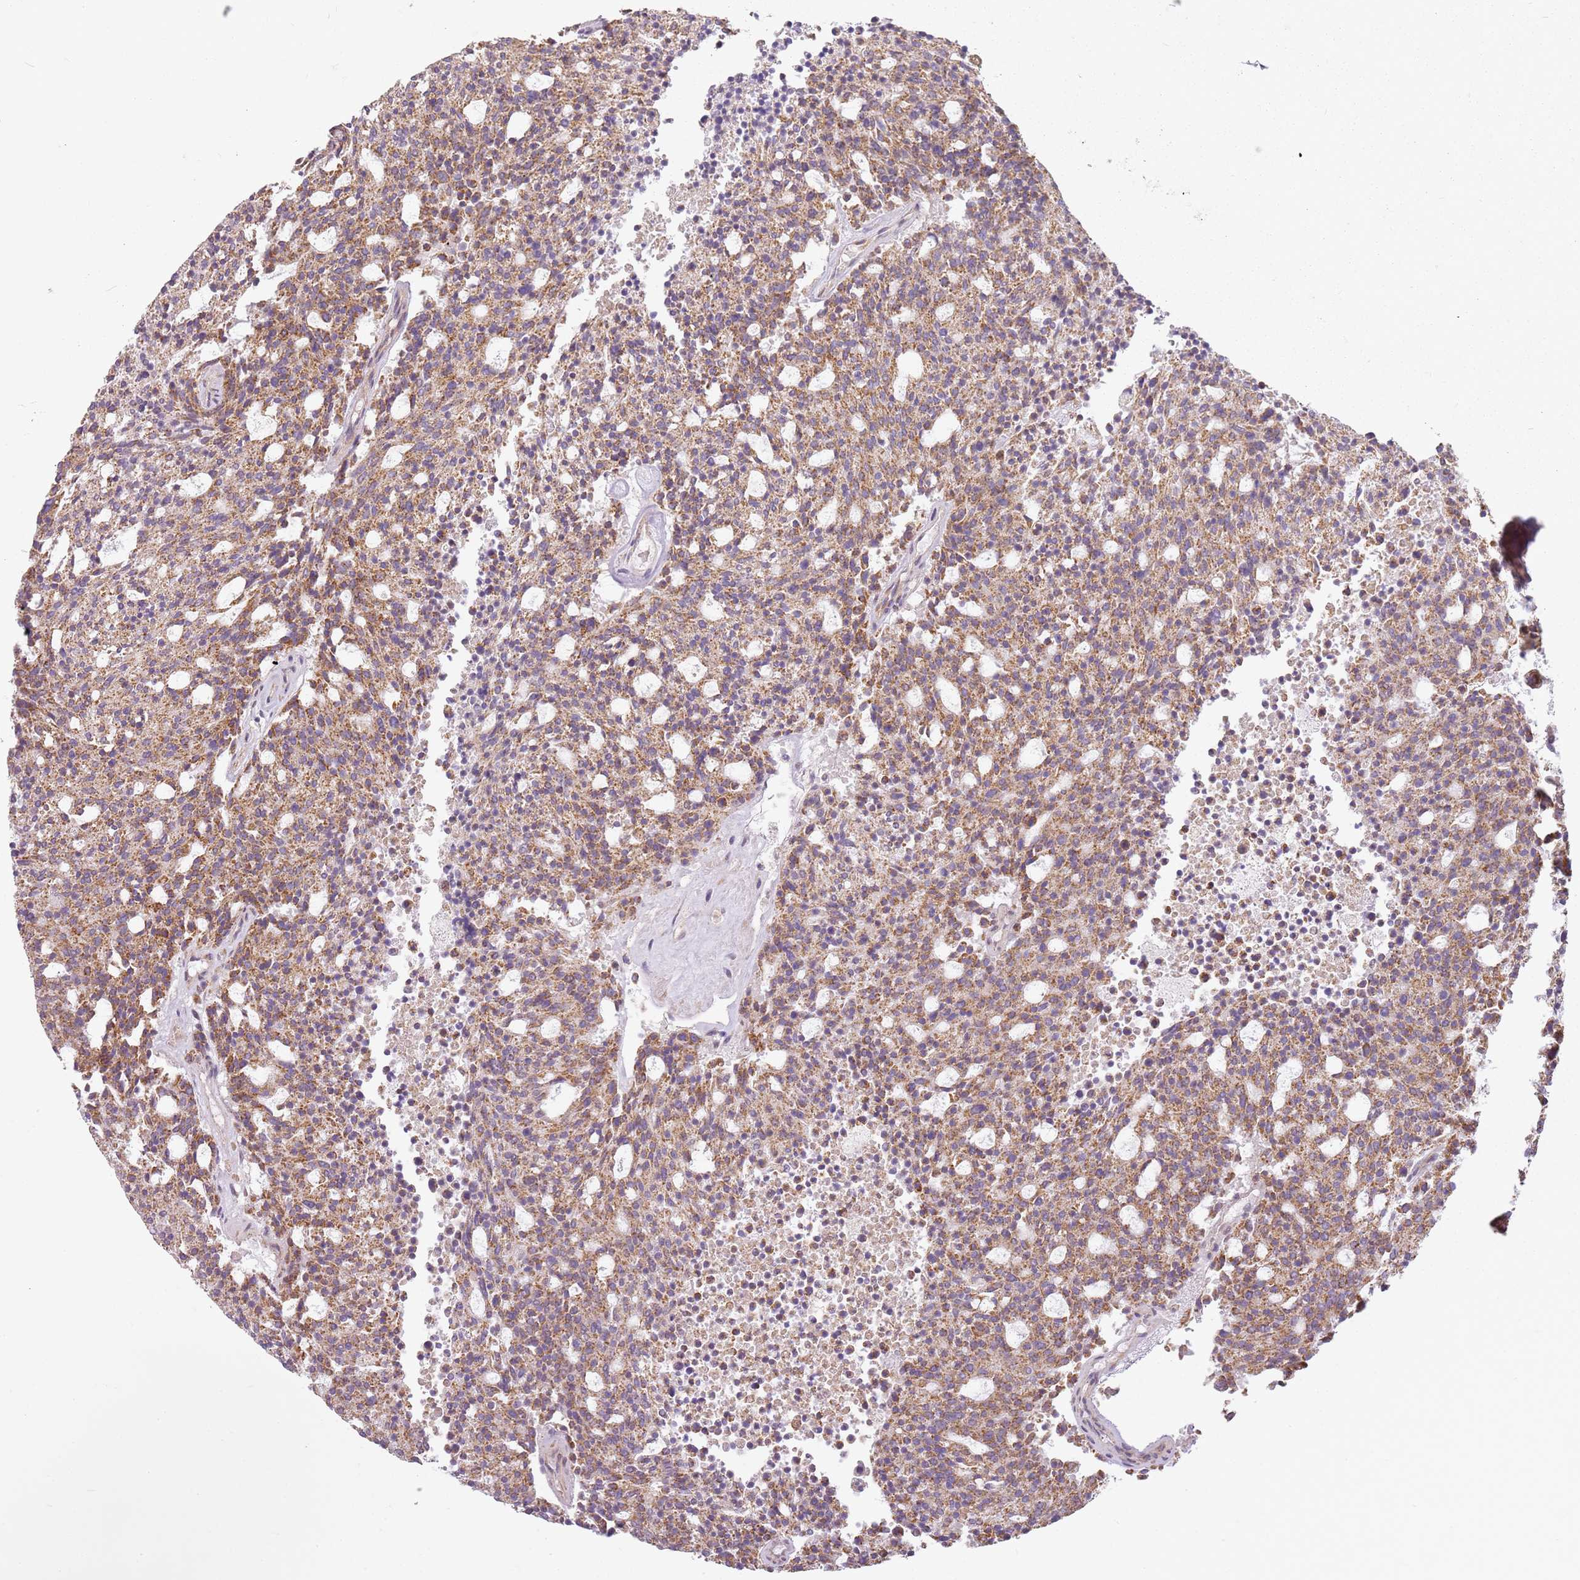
{"staining": {"intensity": "moderate", "quantity": ">75%", "location": "cytoplasmic/membranous"}, "tissue": "carcinoid", "cell_type": "Tumor cells", "image_type": "cancer", "snomed": [{"axis": "morphology", "description": "Carcinoid, malignant, NOS"}, {"axis": "topography", "description": "Pancreas"}], "caption": "Carcinoid (malignant) stained for a protein (brown) reveals moderate cytoplasmic/membranous positive positivity in about >75% of tumor cells.", "gene": "TMEM200C", "patient": {"sex": "female", "age": 54}}